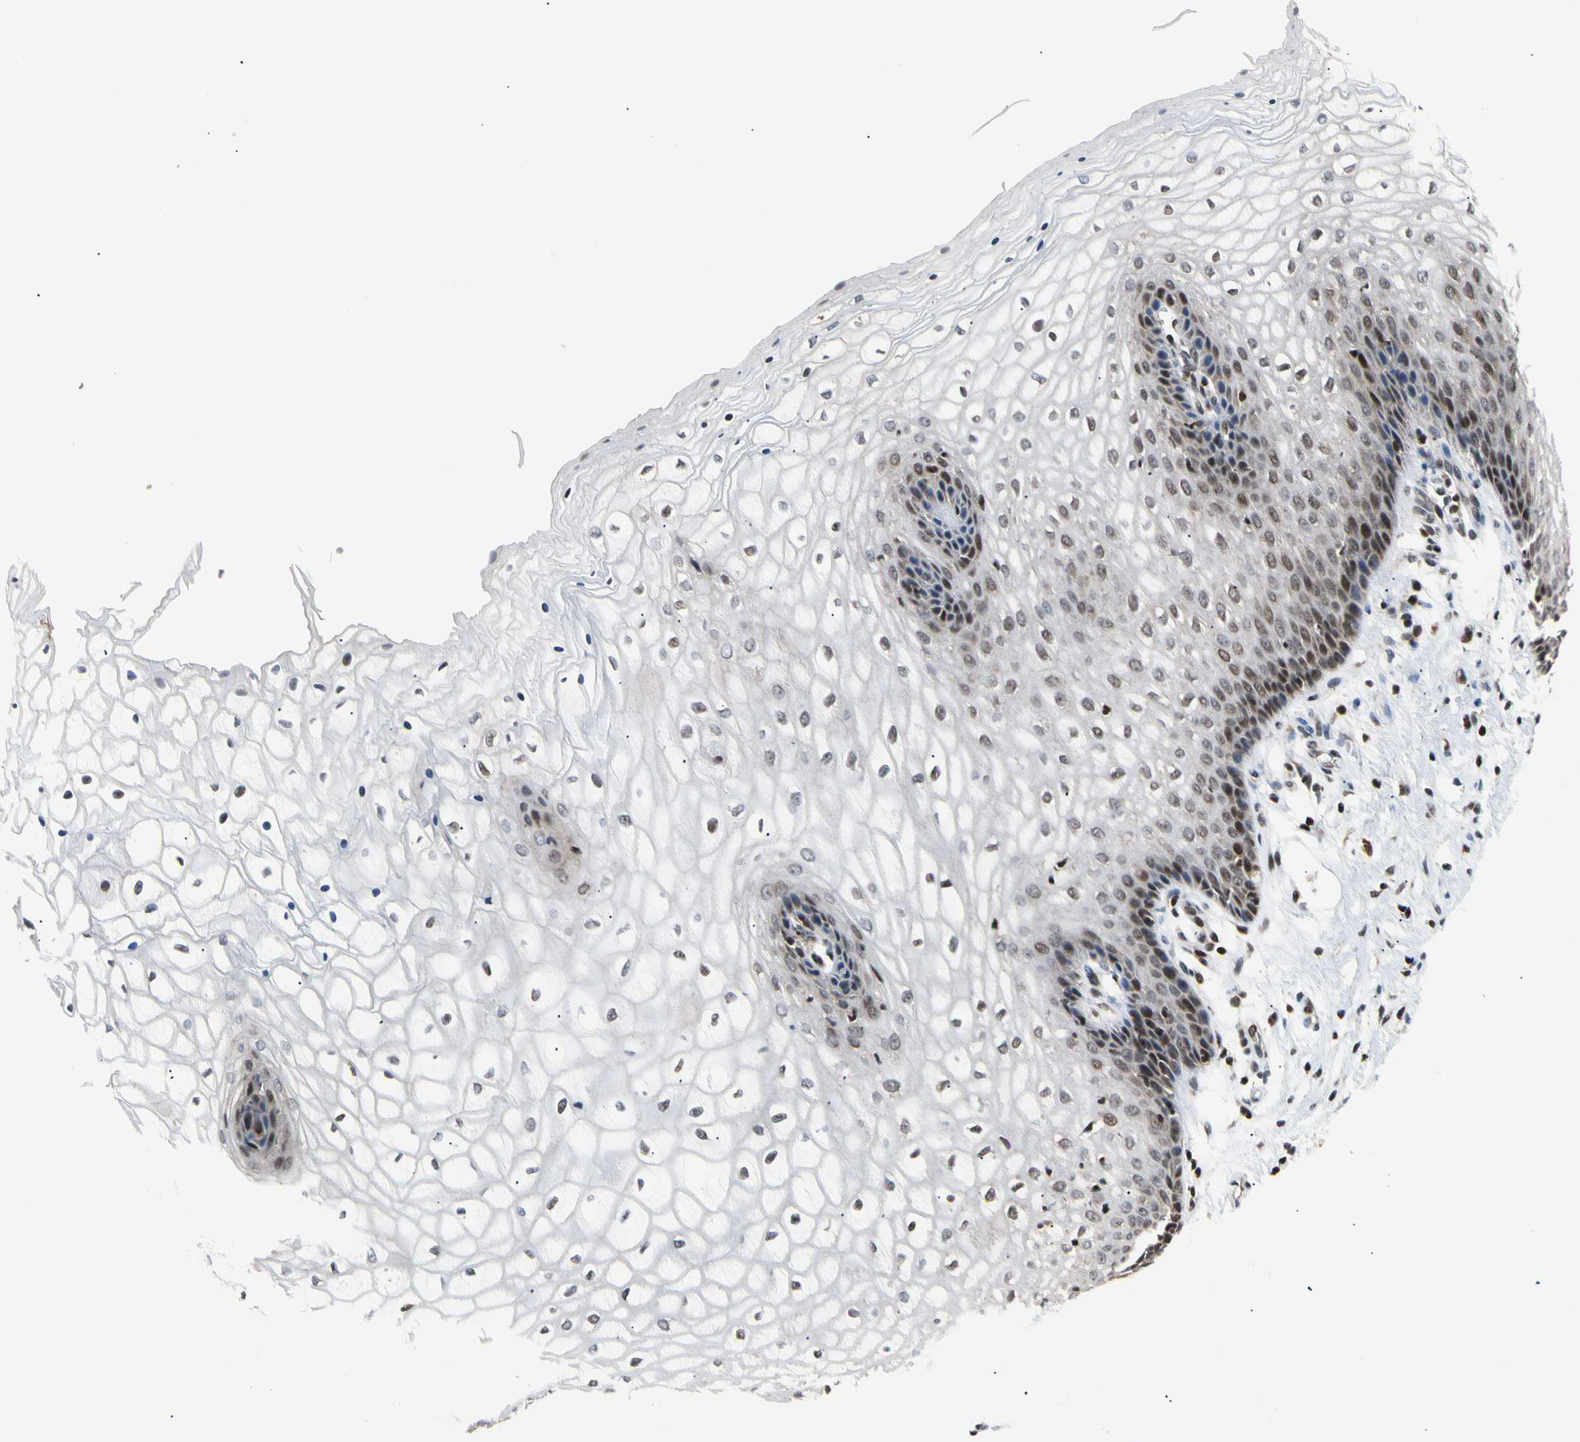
{"staining": {"intensity": "strong", "quantity": "25%-75%", "location": "nuclear"}, "tissue": "vagina", "cell_type": "Squamous epithelial cells", "image_type": "normal", "snomed": [{"axis": "morphology", "description": "Normal tissue, NOS"}, {"axis": "topography", "description": "Vagina"}], "caption": "Immunohistochemical staining of unremarkable human vagina exhibits strong nuclear protein positivity in about 25%-75% of squamous epithelial cells. The protein of interest is stained brown, and the nuclei are stained in blue (DAB IHC with brightfield microscopy, high magnification).", "gene": "E2F1", "patient": {"sex": "female", "age": 34}}